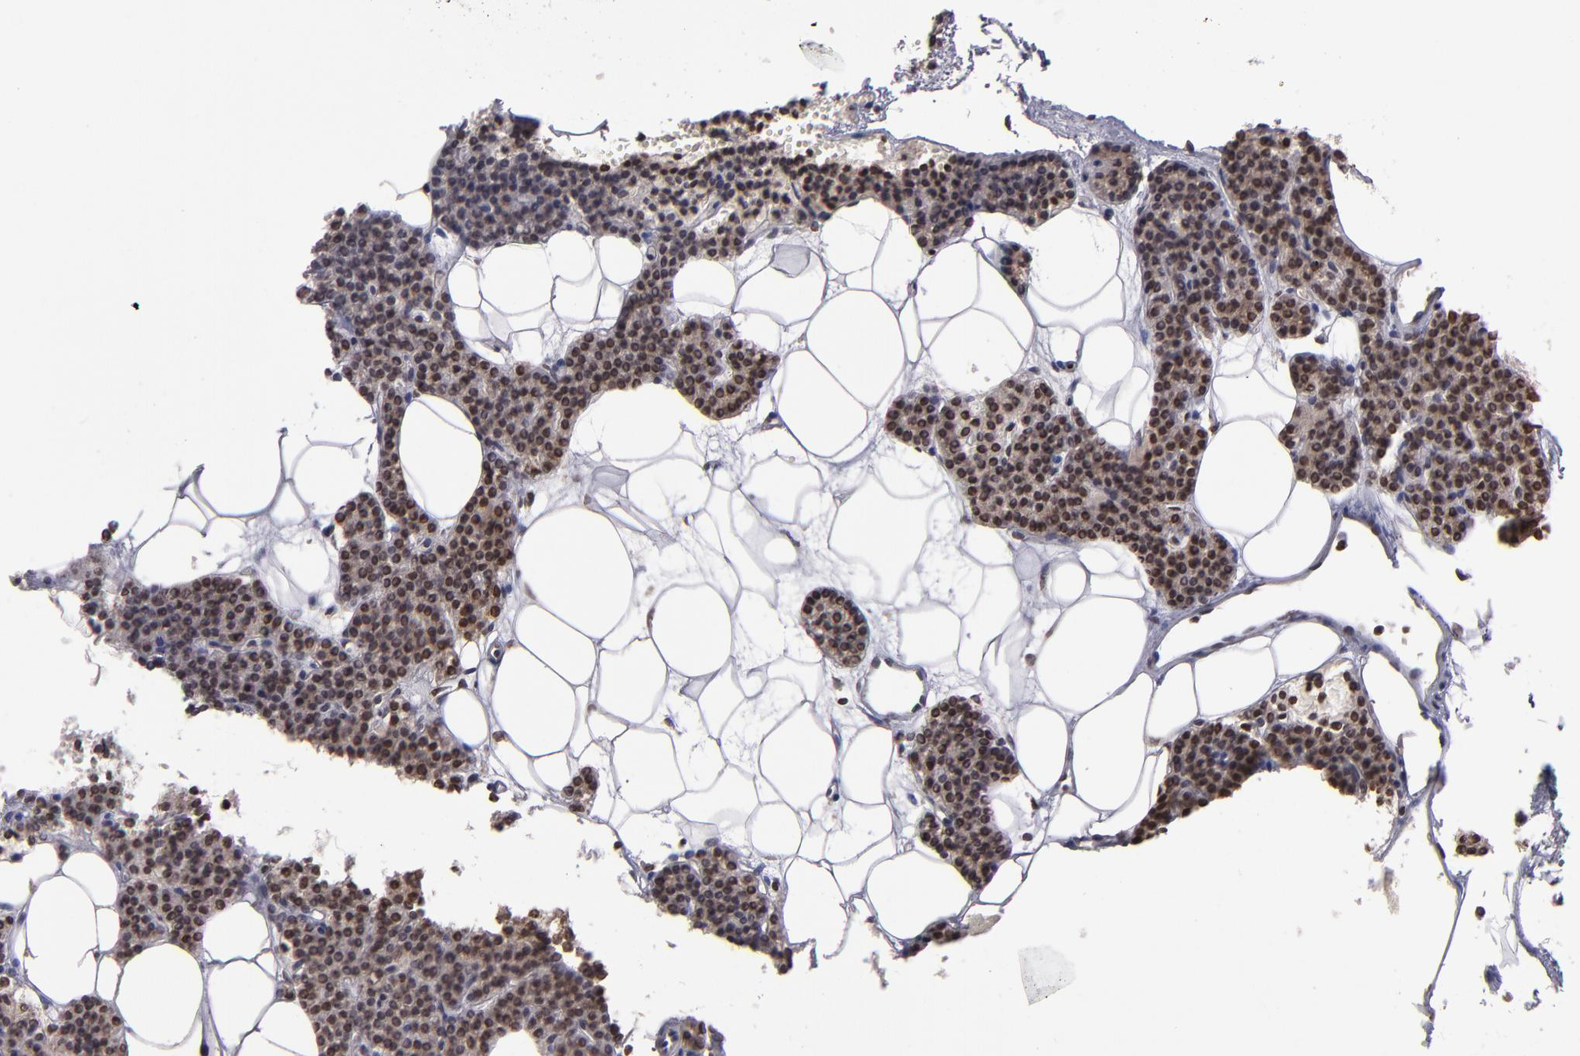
{"staining": {"intensity": "moderate", "quantity": ">75%", "location": "cytoplasmic/membranous,nuclear"}, "tissue": "parathyroid gland", "cell_type": "Glandular cells", "image_type": "normal", "snomed": [{"axis": "morphology", "description": "Normal tissue, NOS"}, {"axis": "topography", "description": "Parathyroid gland"}], "caption": "This is a micrograph of IHC staining of unremarkable parathyroid gland, which shows moderate staining in the cytoplasmic/membranous,nuclear of glandular cells.", "gene": "CSDC2", "patient": {"sex": "male", "age": 24}}